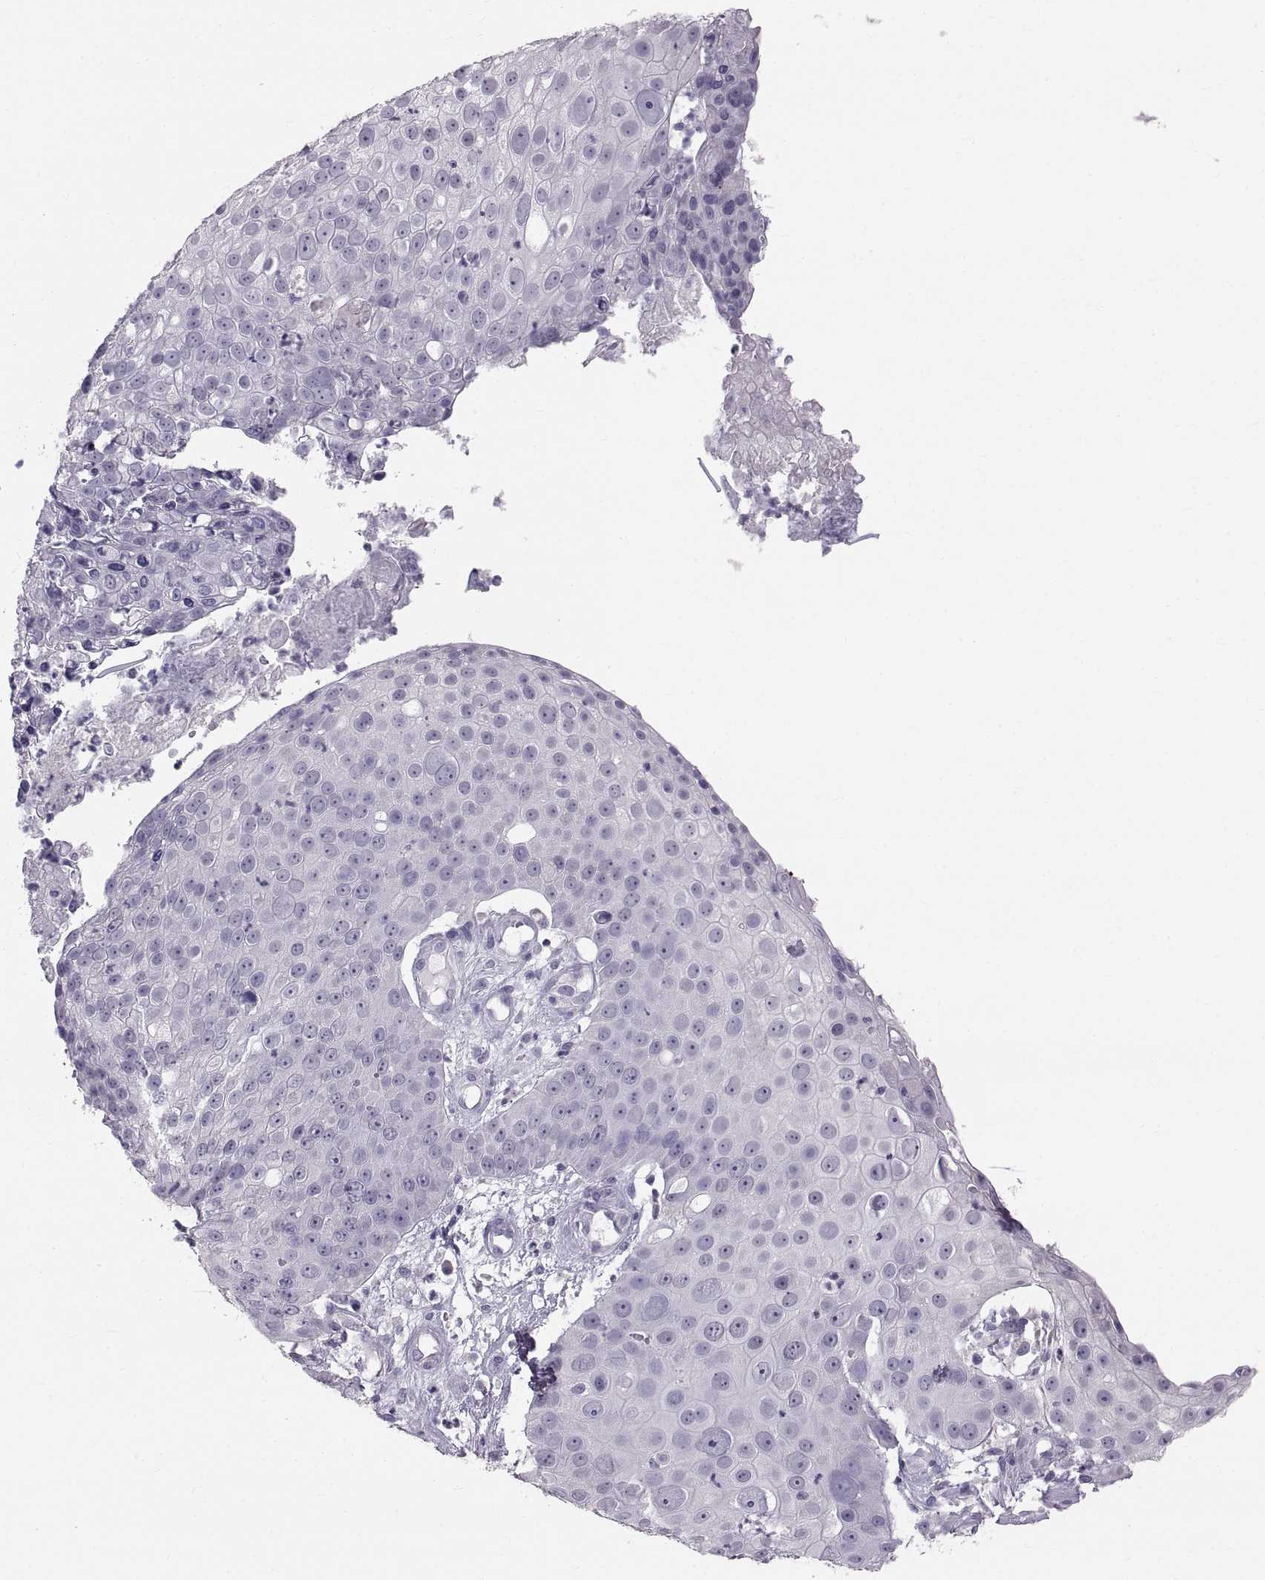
{"staining": {"intensity": "negative", "quantity": "none", "location": "none"}, "tissue": "skin cancer", "cell_type": "Tumor cells", "image_type": "cancer", "snomed": [{"axis": "morphology", "description": "Squamous cell carcinoma, NOS"}, {"axis": "topography", "description": "Skin"}], "caption": "This photomicrograph is of skin cancer (squamous cell carcinoma) stained with immunohistochemistry to label a protein in brown with the nuclei are counter-stained blue. There is no staining in tumor cells. The staining is performed using DAB (3,3'-diaminobenzidine) brown chromogen with nuclei counter-stained in using hematoxylin.", "gene": "WBP2NL", "patient": {"sex": "male", "age": 71}}